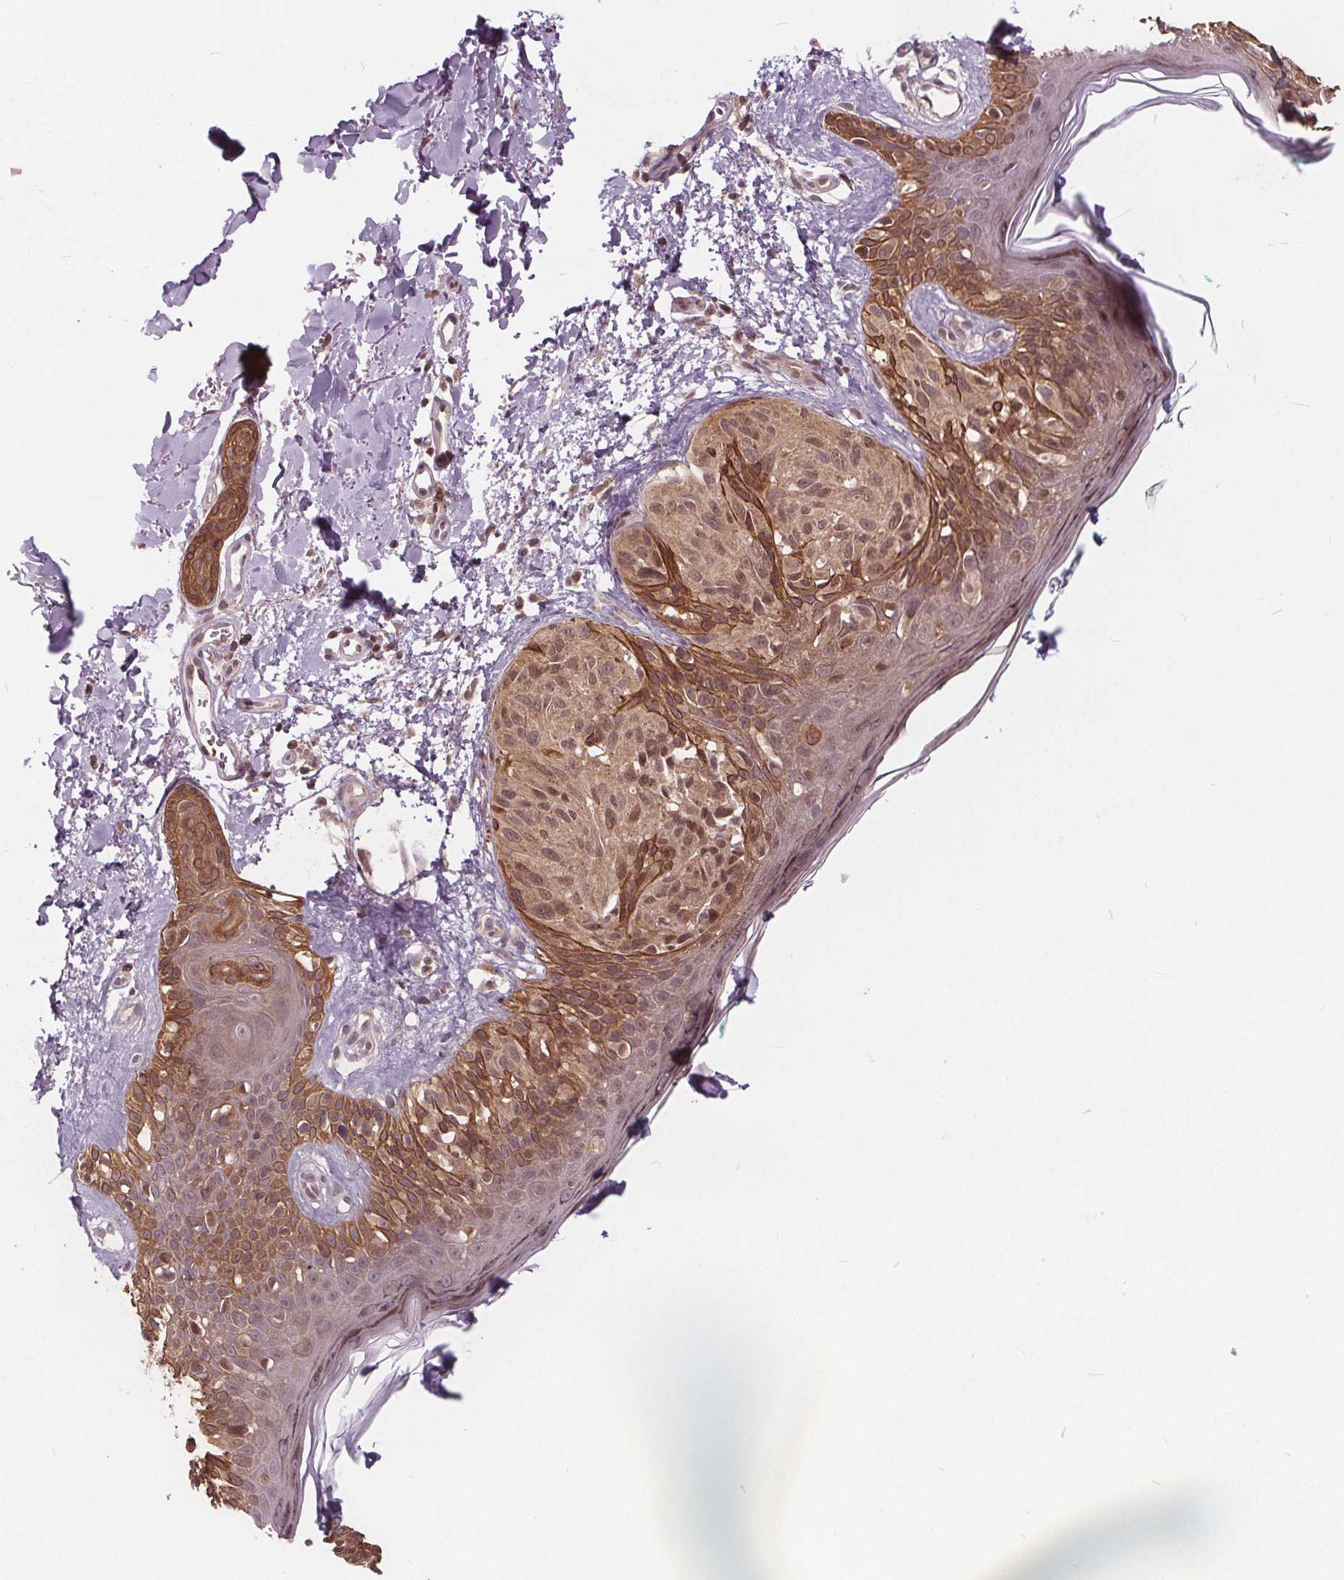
{"staining": {"intensity": "weak", "quantity": ">75%", "location": "cytoplasmic/membranous,nuclear"}, "tissue": "melanoma", "cell_type": "Tumor cells", "image_type": "cancer", "snomed": [{"axis": "morphology", "description": "Malignant melanoma, NOS"}, {"axis": "topography", "description": "Skin"}], "caption": "Tumor cells demonstrate low levels of weak cytoplasmic/membranous and nuclear staining in approximately >75% of cells in malignant melanoma.", "gene": "HIF1AN", "patient": {"sex": "female", "age": 87}}